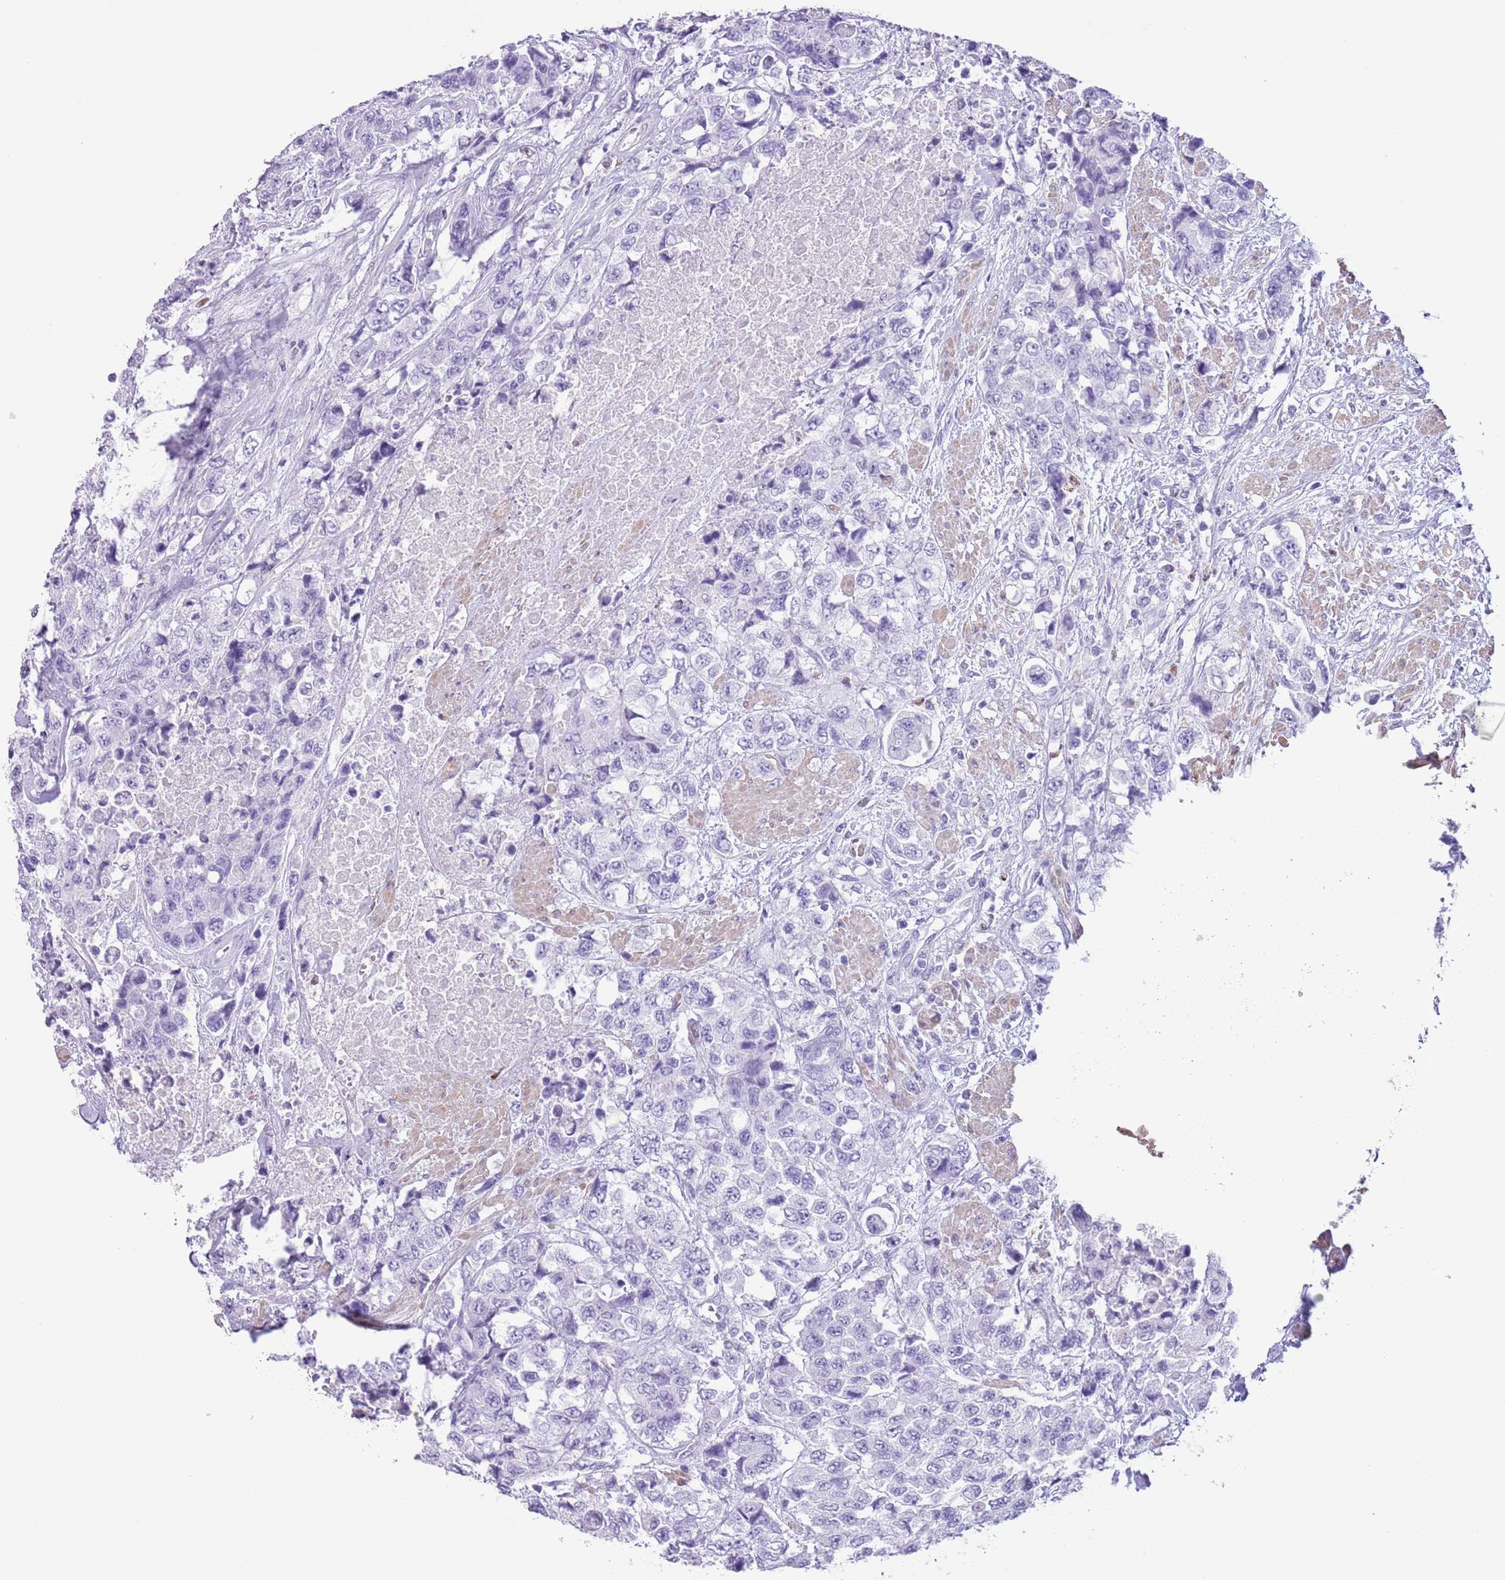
{"staining": {"intensity": "negative", "quantity": "none", "location": "none"}, "tissue": "urothelial cancer", "cell_type": "Tumor cells", "image_type": "cancer", "snomed": [{"axis": "morphology", "description": "Urothelial carcinoma, High grade"}, {"axis": "topography", "description": "Urinary bladder"}], "caption": "This is an immunohistochemistry image of urothelial cancer. There is no staining in tumor cells.", "gene": "SLC7A14", "patient": {"sex": "female", "age": 78}}